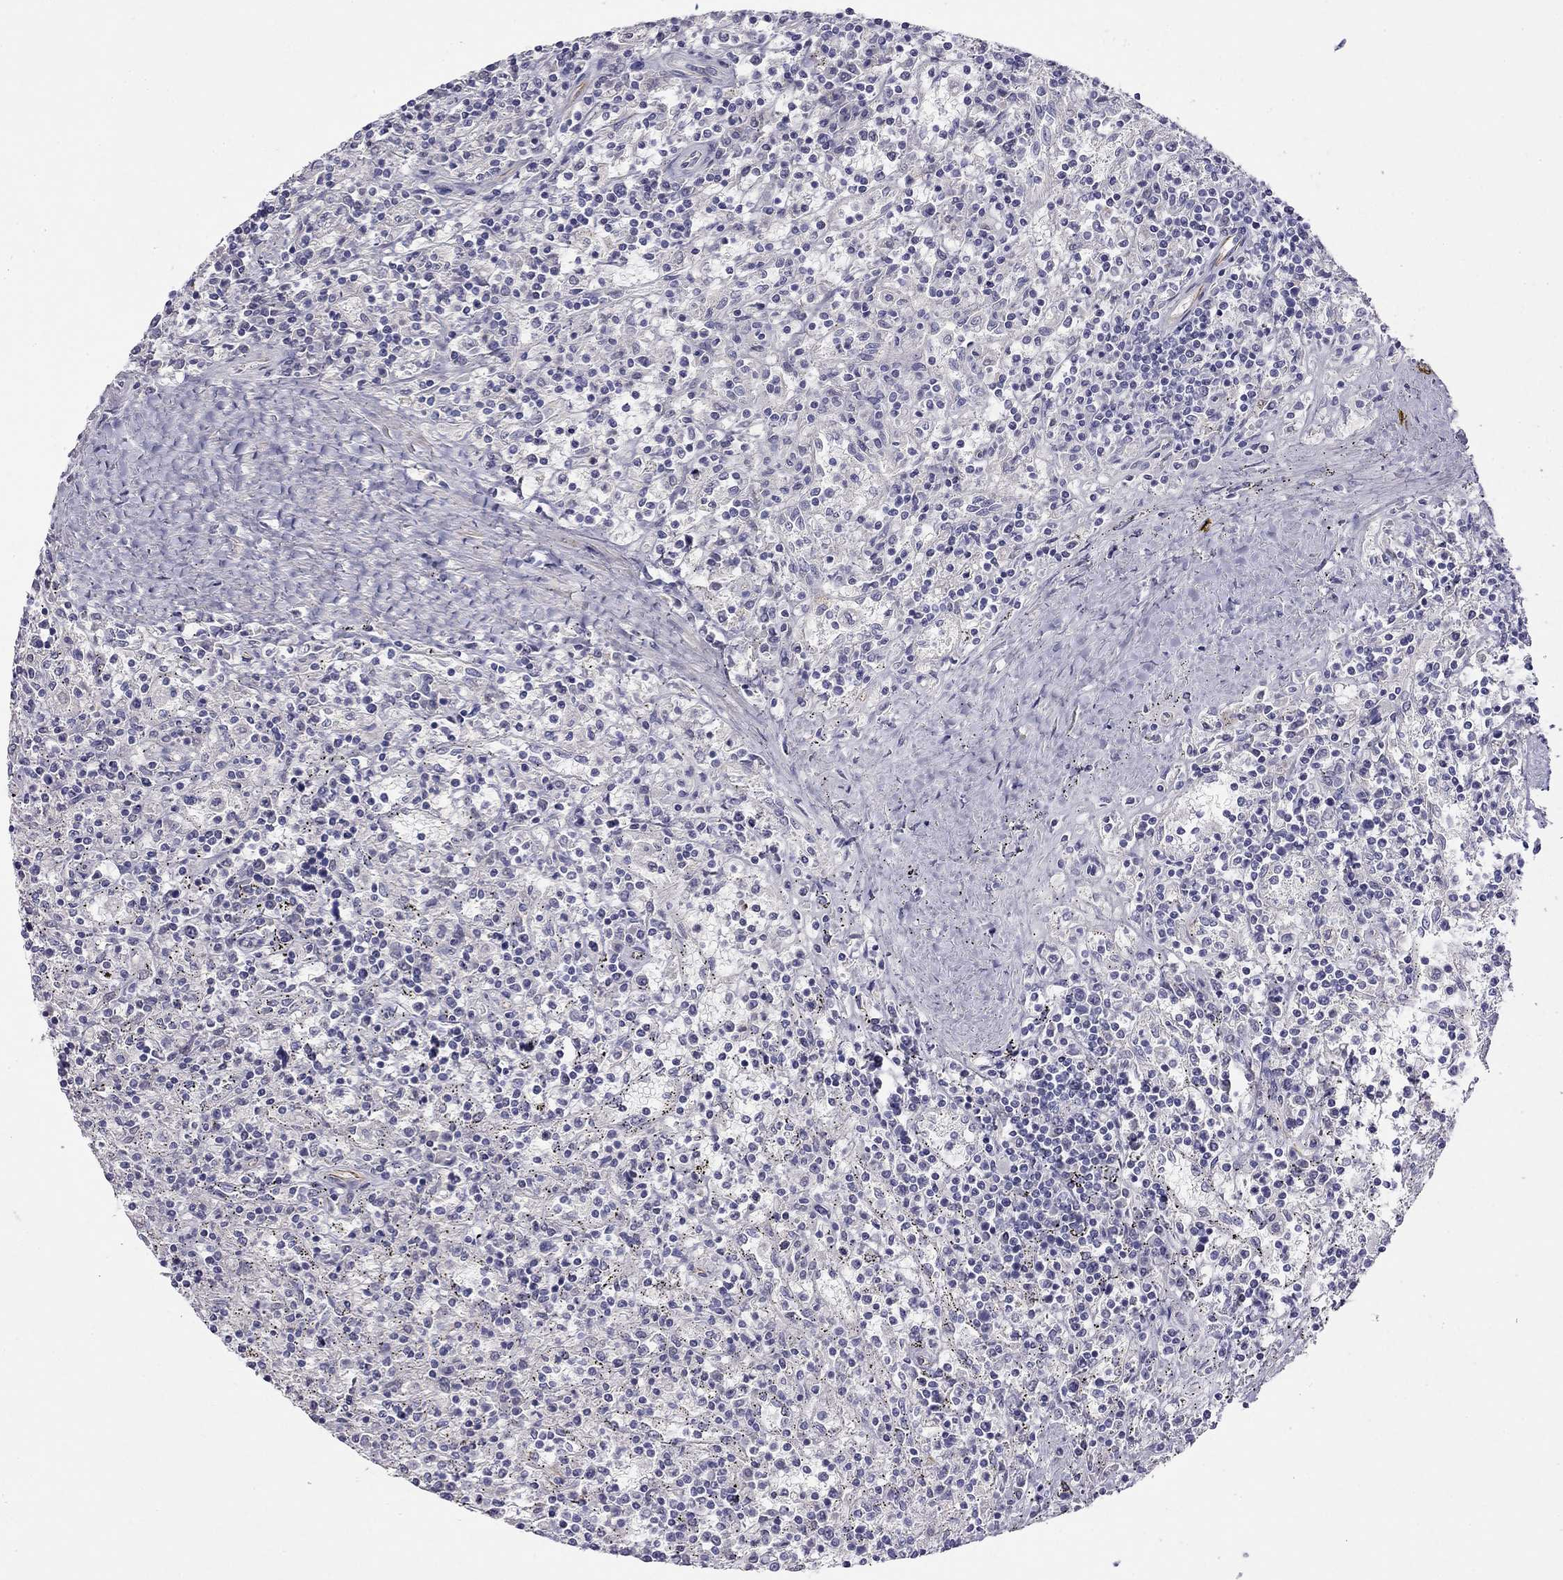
{"staining": {"intensity": "negative", "quantity": "none", "location": "none"}, "tissue": "lymphoma", "cell_type": "Tumor cells", "image_type": "cancer", "snomed": [{"axis": "morphology", "description": "Malignant lymphoma, non-Hodgkin's type, Low grade"}, {"axis": "topography", "description": "Spleen"}], "caption": "Tumor cells are negative for protein expression in human malignant lymphoma, non-Hodgkin's type (low-grade). (DAB (3,3'-diaminobenzidine) IHC, high magnification).", "gene": "RTL1", "patient": {"sex": "male", "age": 62}}